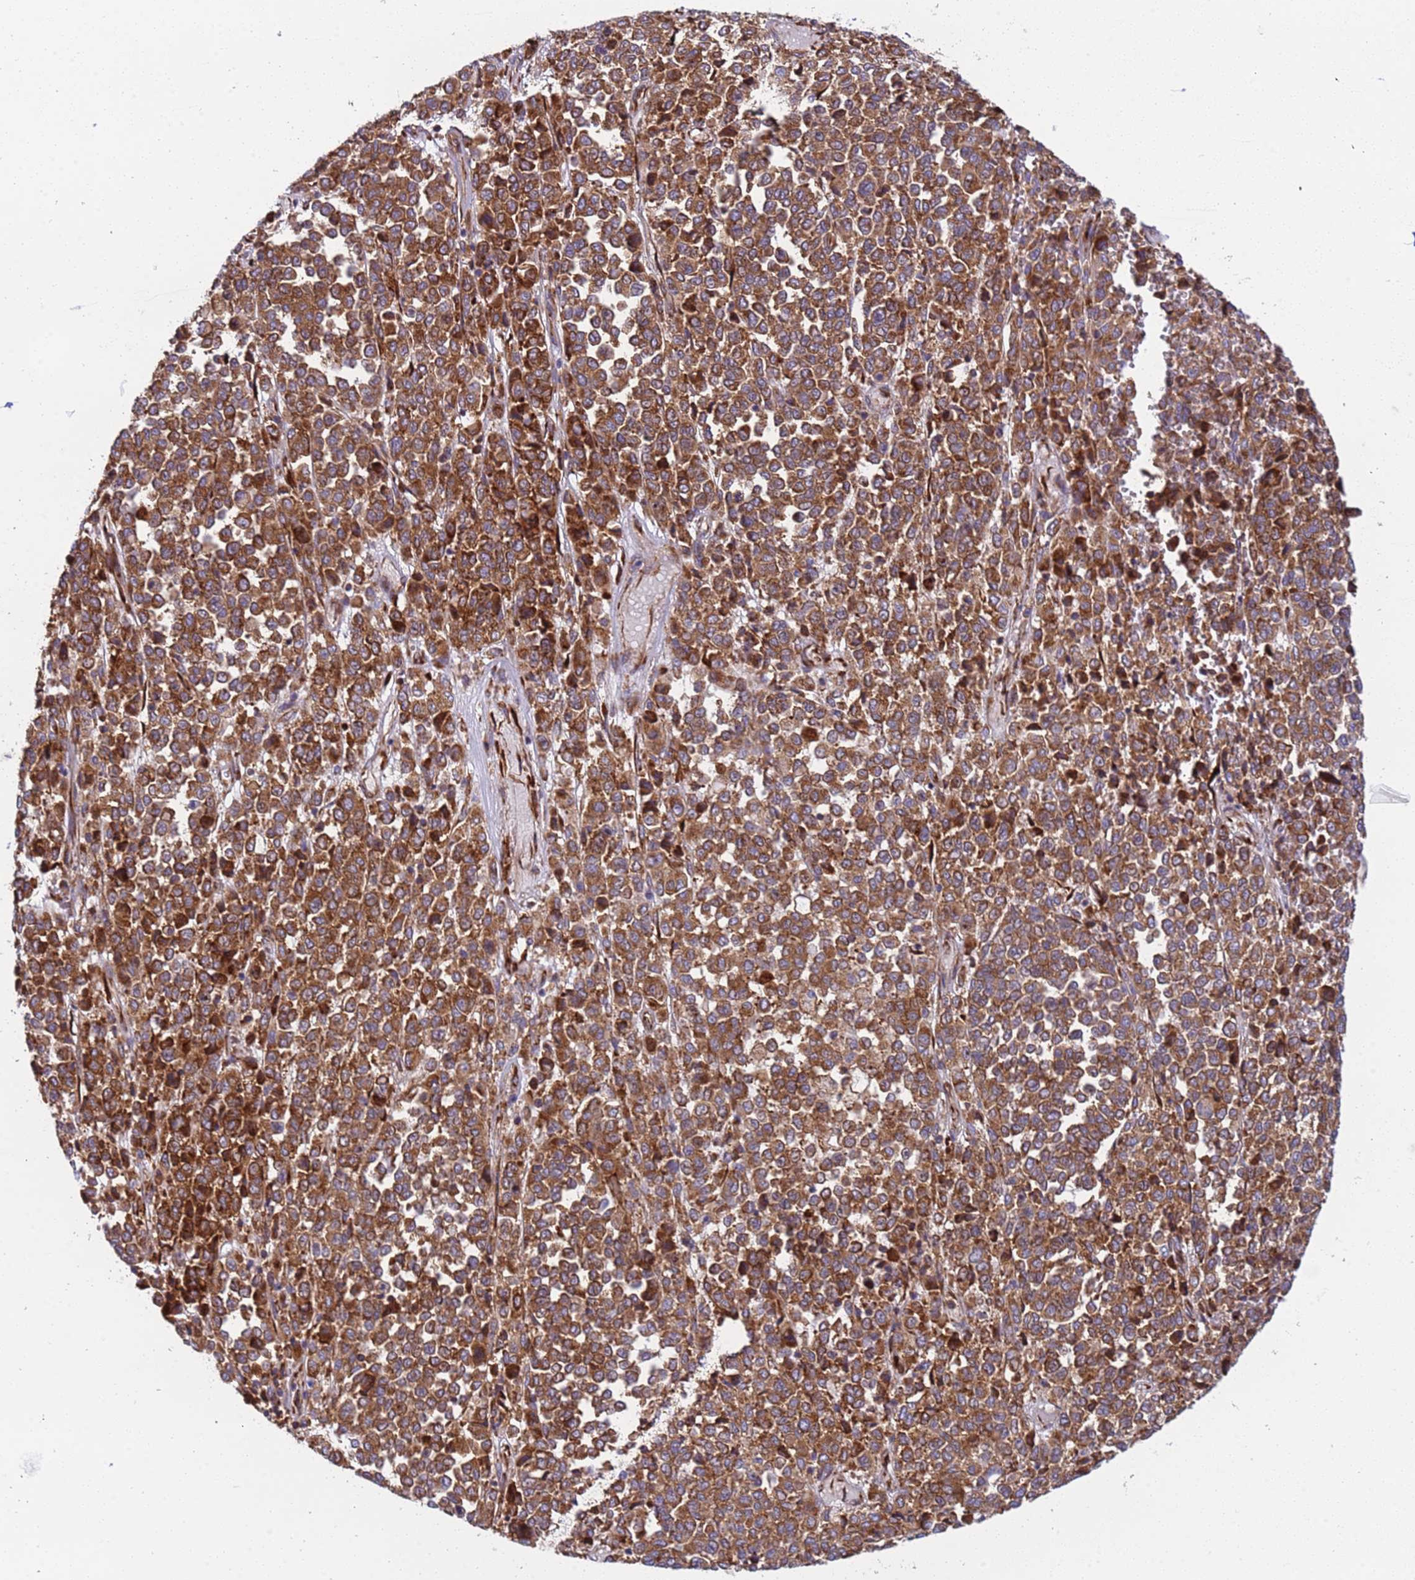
{"staining": {"intensity": "strong", "quantity": ">75%", "location": "cytoplasmic/membranous"}, "tissue": "melanoma", "cell_type": "Tumor cells", "image_type": "cancer", "snomed": [{"axis": "morphology", "description": "Malignant melanoma, Metastatic site"}, {"axis": "topography", "description": "Pancreas"}], "caption": "Strong cytoplasmic/membranous protein positivity is present in about >75% of tumor cells in malignant melanoma (metastatic site). Immunohistochemistry stains the protein in brown and the nuclei are stained blue.", "gene": "RPL36", "patient": {"sex": "female", "age": 30}}